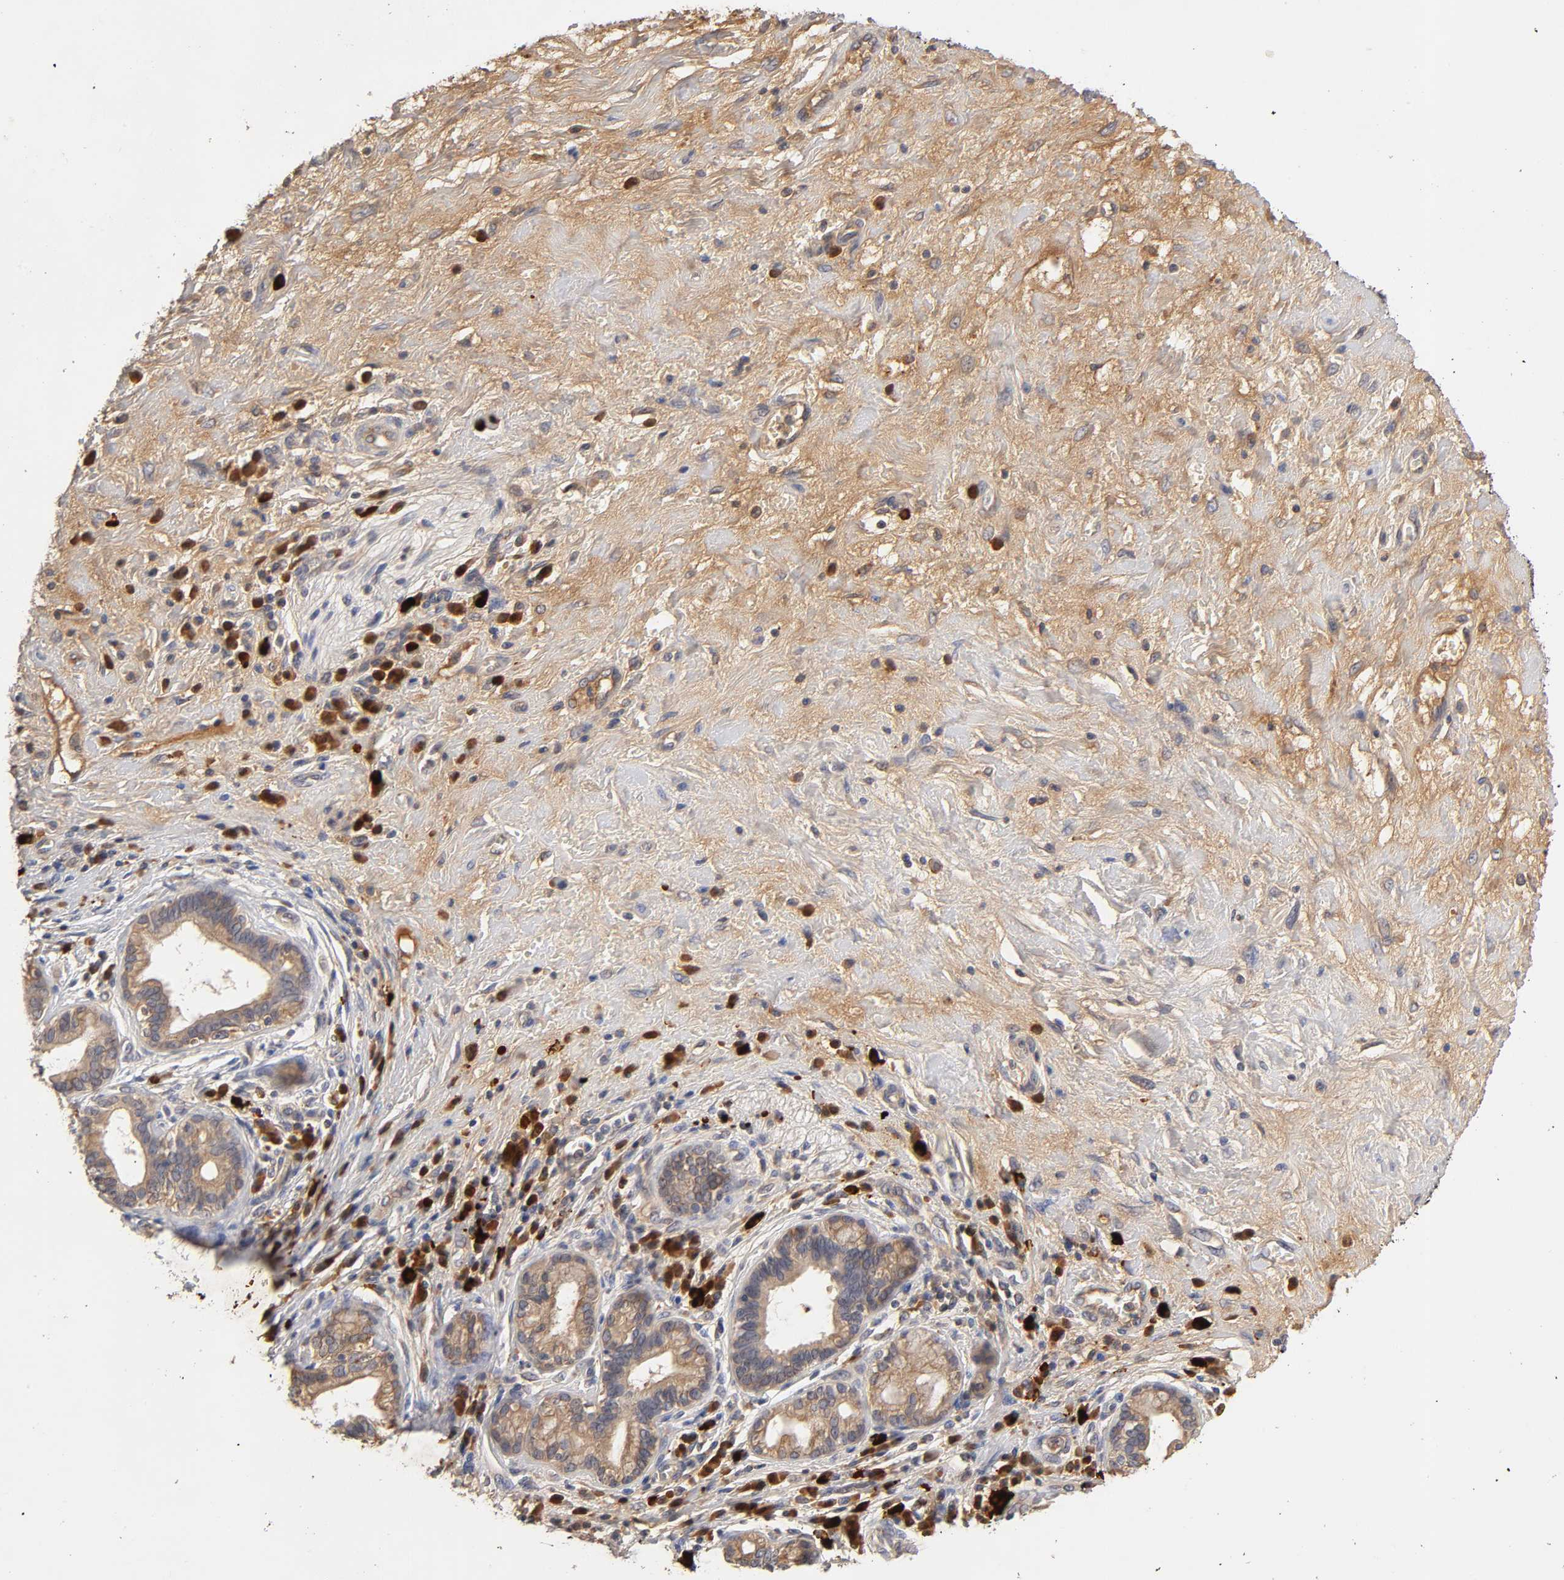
{"staining": {"intensity": "moderate", "quantity": ">75%", "location": "cytoplasmic/membranous"}, "tissue": "pancreatic cancer", "cell_type": "Tumor cells", "image_type": "cancer", "snomed": [{"axis": "morphology", "description": "Adenocarcinoma, NOS"}, {"axis": "topography", "description": "Pancreas"}], "caption": "Protein expression analysis of human pancreatic adenocarcinoma reveals moderate cytoplasmic/membranous positivity in approximately >75% of tumor cells. (DAB IHC, brown staining for protein, blue staining for nuclei).", "gene": "RPS29", "patient": {"sex": "female", "age": 73}}